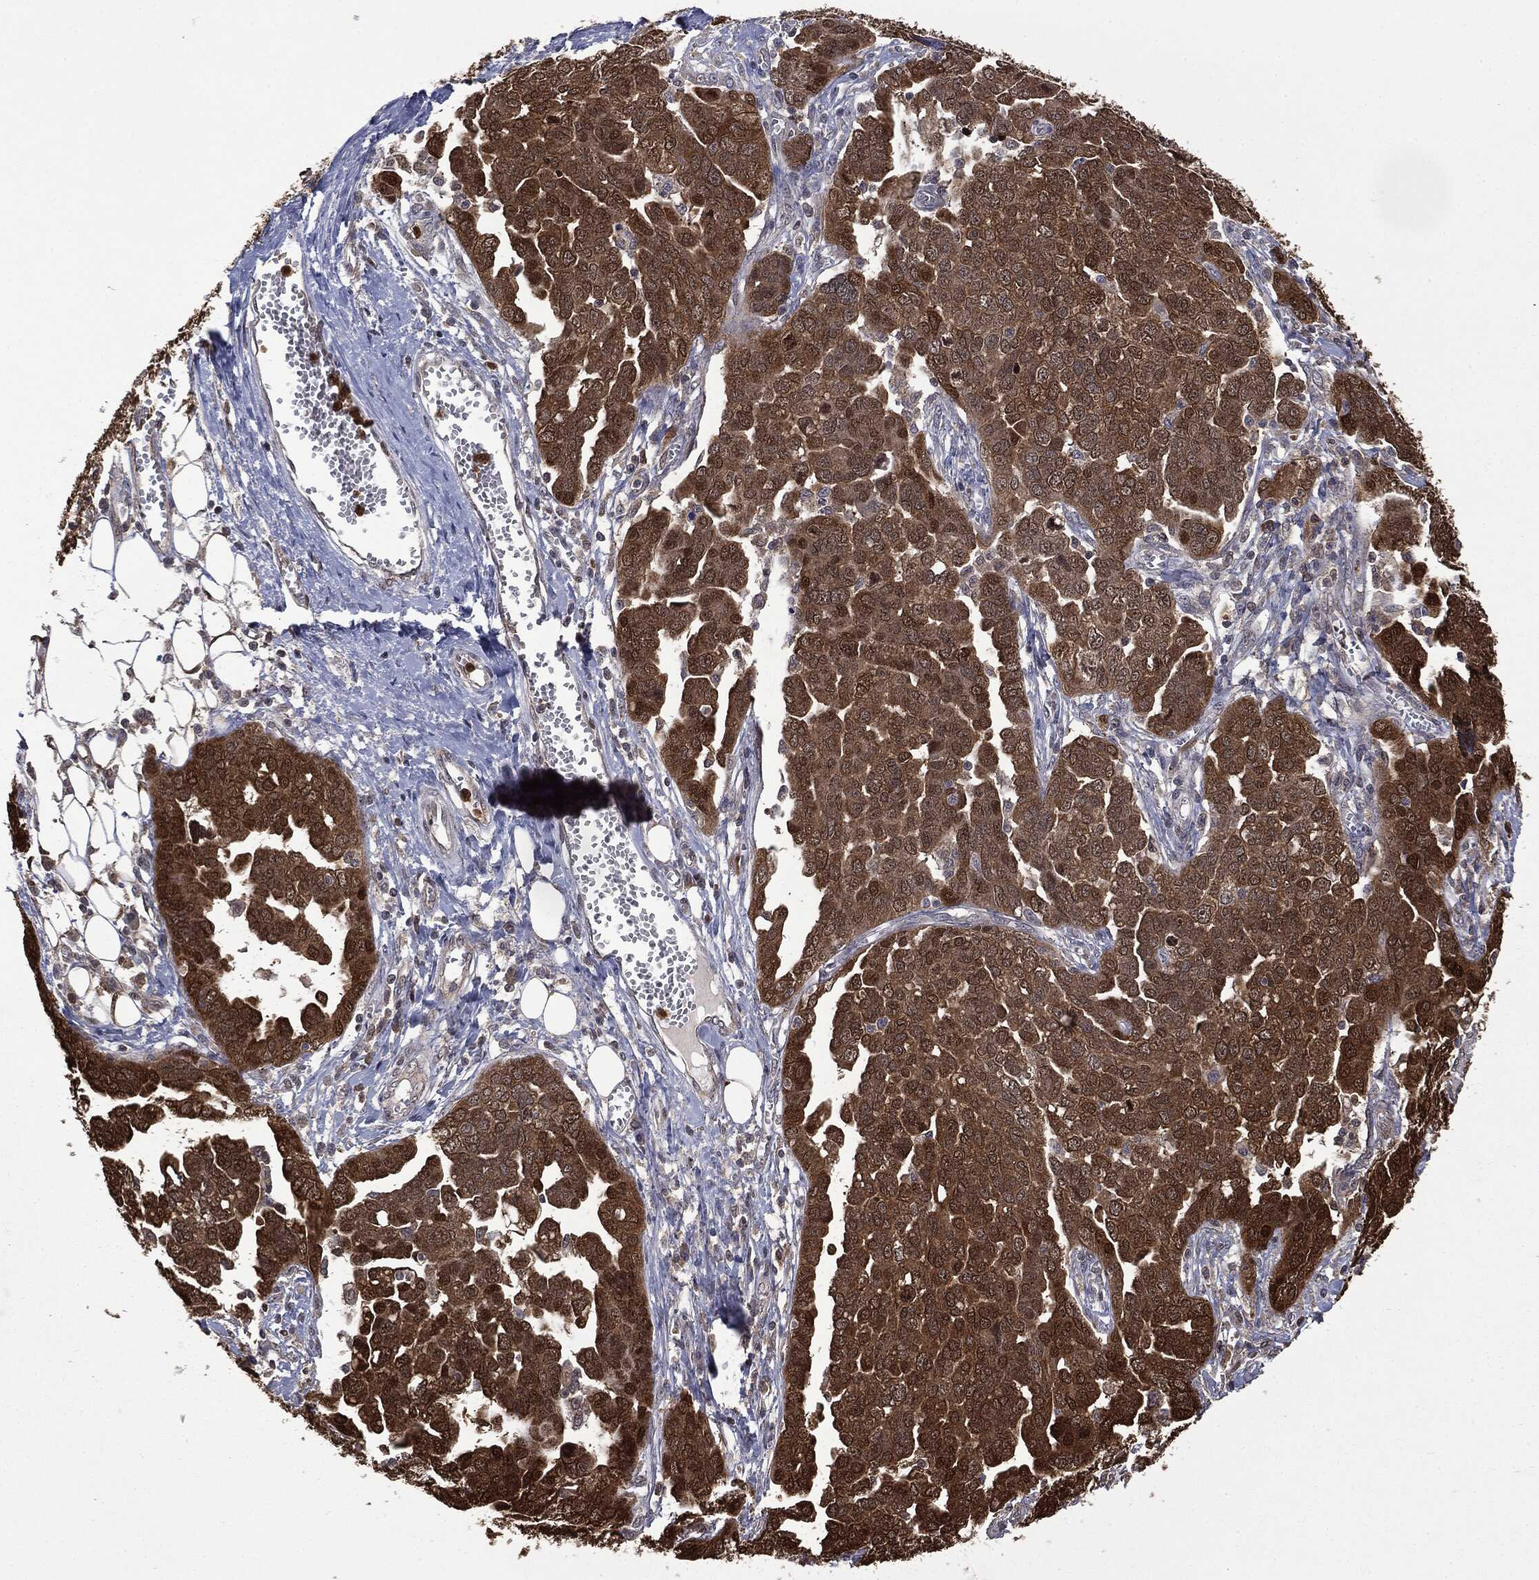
{"staining": {"intensity": "strong", "quantity": ">75%", "location": "cytoplasmic/membranous"}, "tissue": "ovarian cancer", "cell_type": "Tumor cells", "image_type": "cancer", "snomed": [{"axis": "morphology", "description": "Cystadenocarcinoma, serous, NOS"}, {"axis": "topography", "description": "Ovary"}], "caption": "The immunohistochemical stain highlights strong cytoplasmic/membranous staining in tumor cells of ovarian cancer (serous cystadenocarcinoma) tissue. (DAB (3,3'-diaminobenzidine) IHC with brightfield microscopy, high magnification).", "gene": "GPI", "patient": {"sex": "female", "age": 59}}